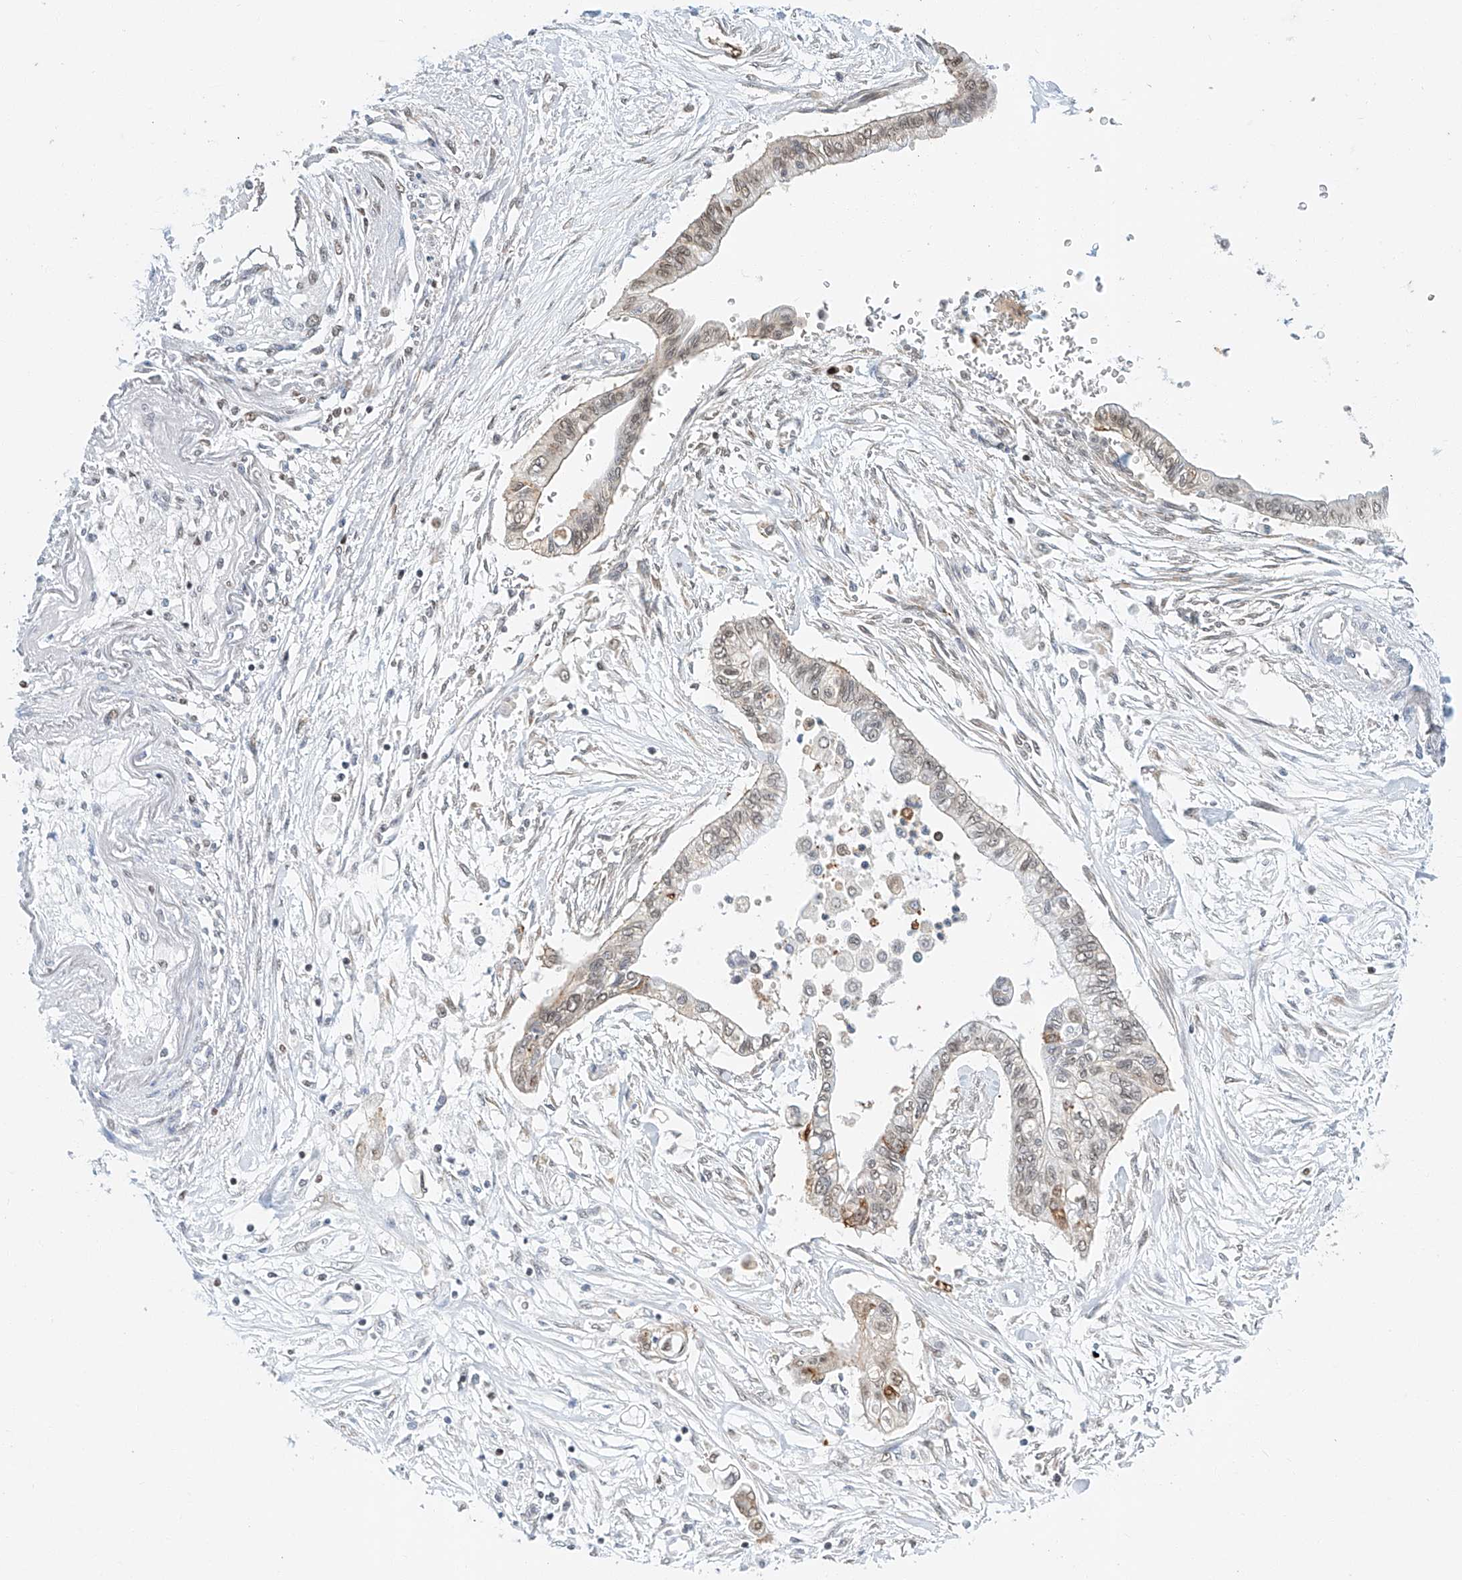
{"staining": {"intensity": "weak", "quantity": "25%-75%", "location": "nuclear"}, "tissue": "pancreatic cancer", "cell_type": "Tumor cells", "image_type": "cancer", "snomed": [{"axis": "morphology", "description": "Adenocarcinoma, NOS"}, {"axis": "topography", "description": "Pancreas"}], "caption": "Weak nuclear staining for a protein is present in about 25%-75% of tumor cells of adenocarcinoma (pancreatic) using IHC.", "gene": "CTDP1", "patient": {"sex": "female", "age": 77}}